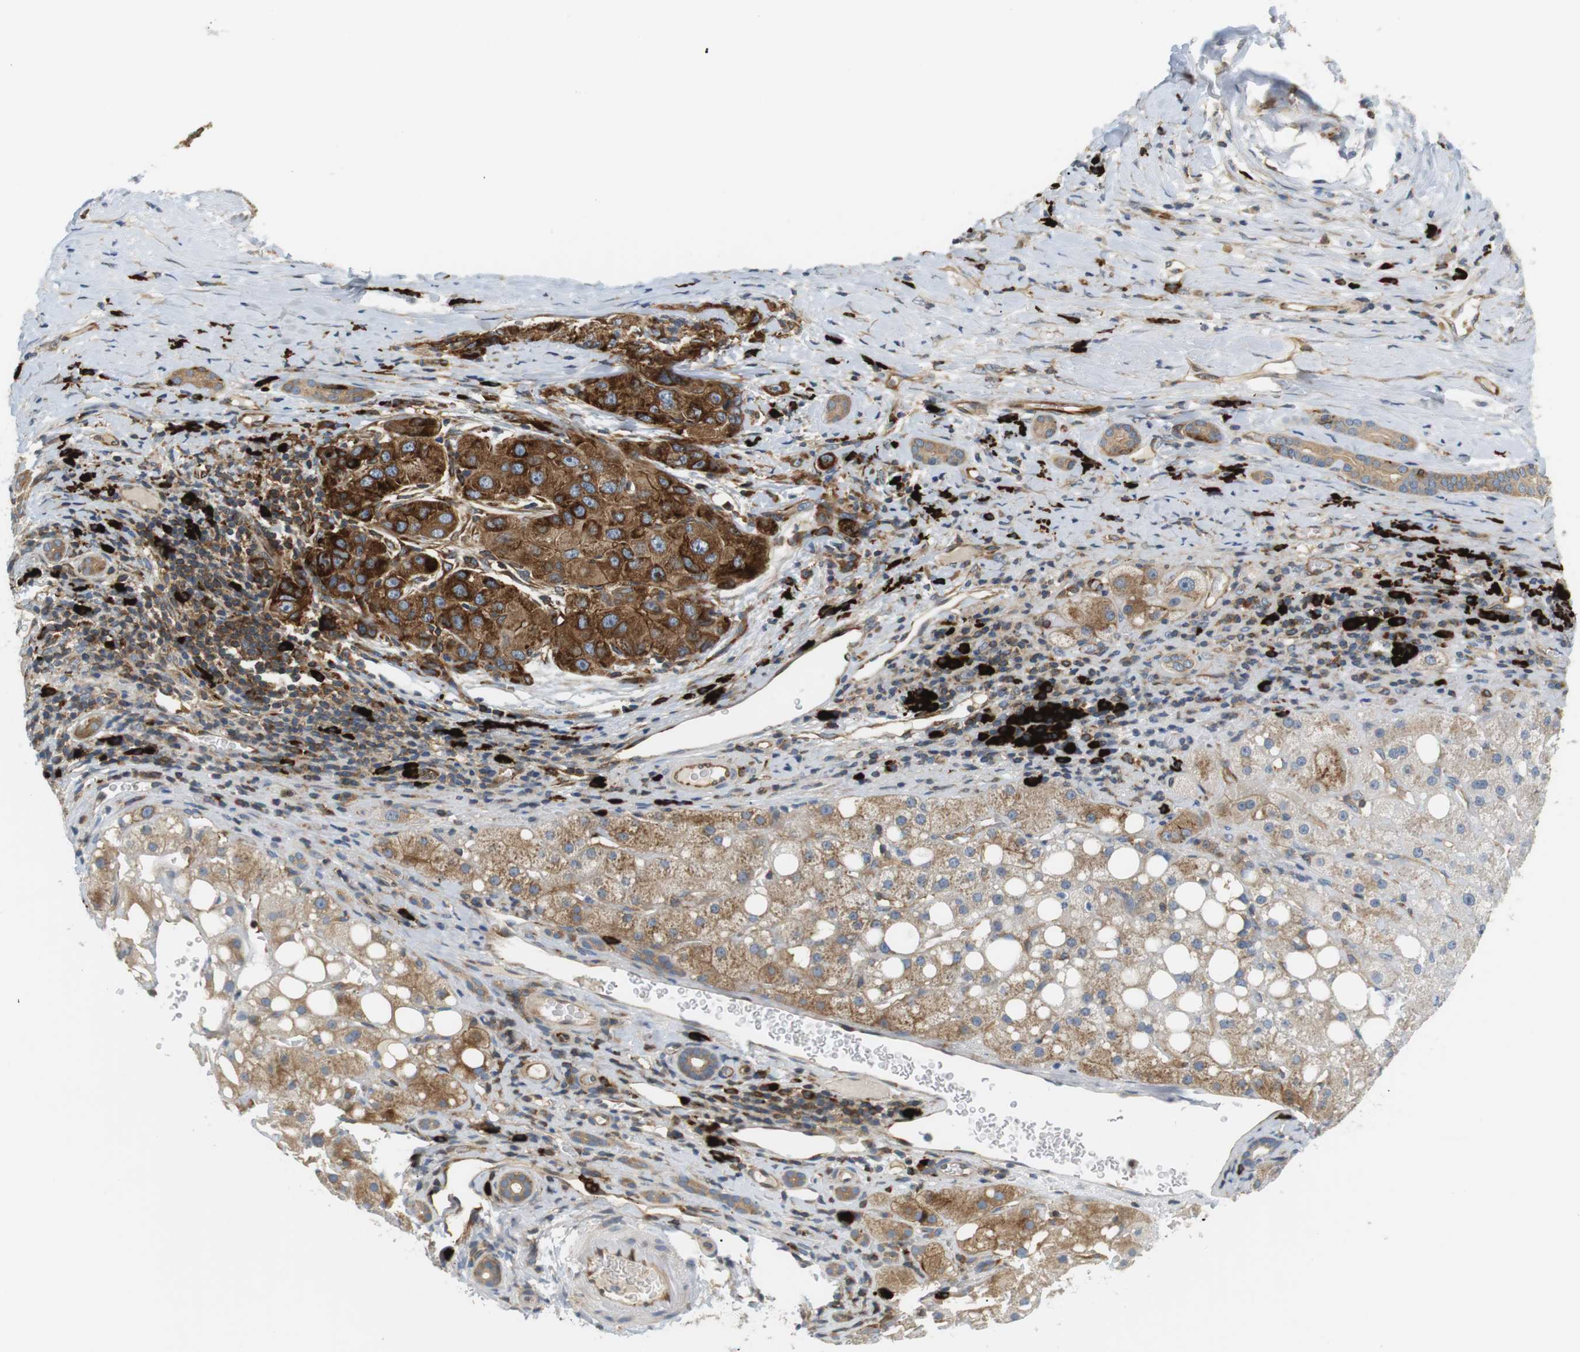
{"staining": {"intensity": "strong", "quantity": "<25%", "location": "cytoplasmic/membranous"}, "tissue": "liver cancer", "cell_type": "Tumor cells", "image_type": "cancer", "snomed": [{"axis": "morphology", "description": "Carcinoma, Hepatocellular, NOS"}, {"axis": "topography", "description": "Liver"}], "caption": "The immunohistochemical stain shows strong cytoplasmic/membranous positivity in tumor cells of hepatocellular carcinoma (liver) tissue.", "gene": "TMEM200A", "patient": {"sex": "male", "age": 80}}